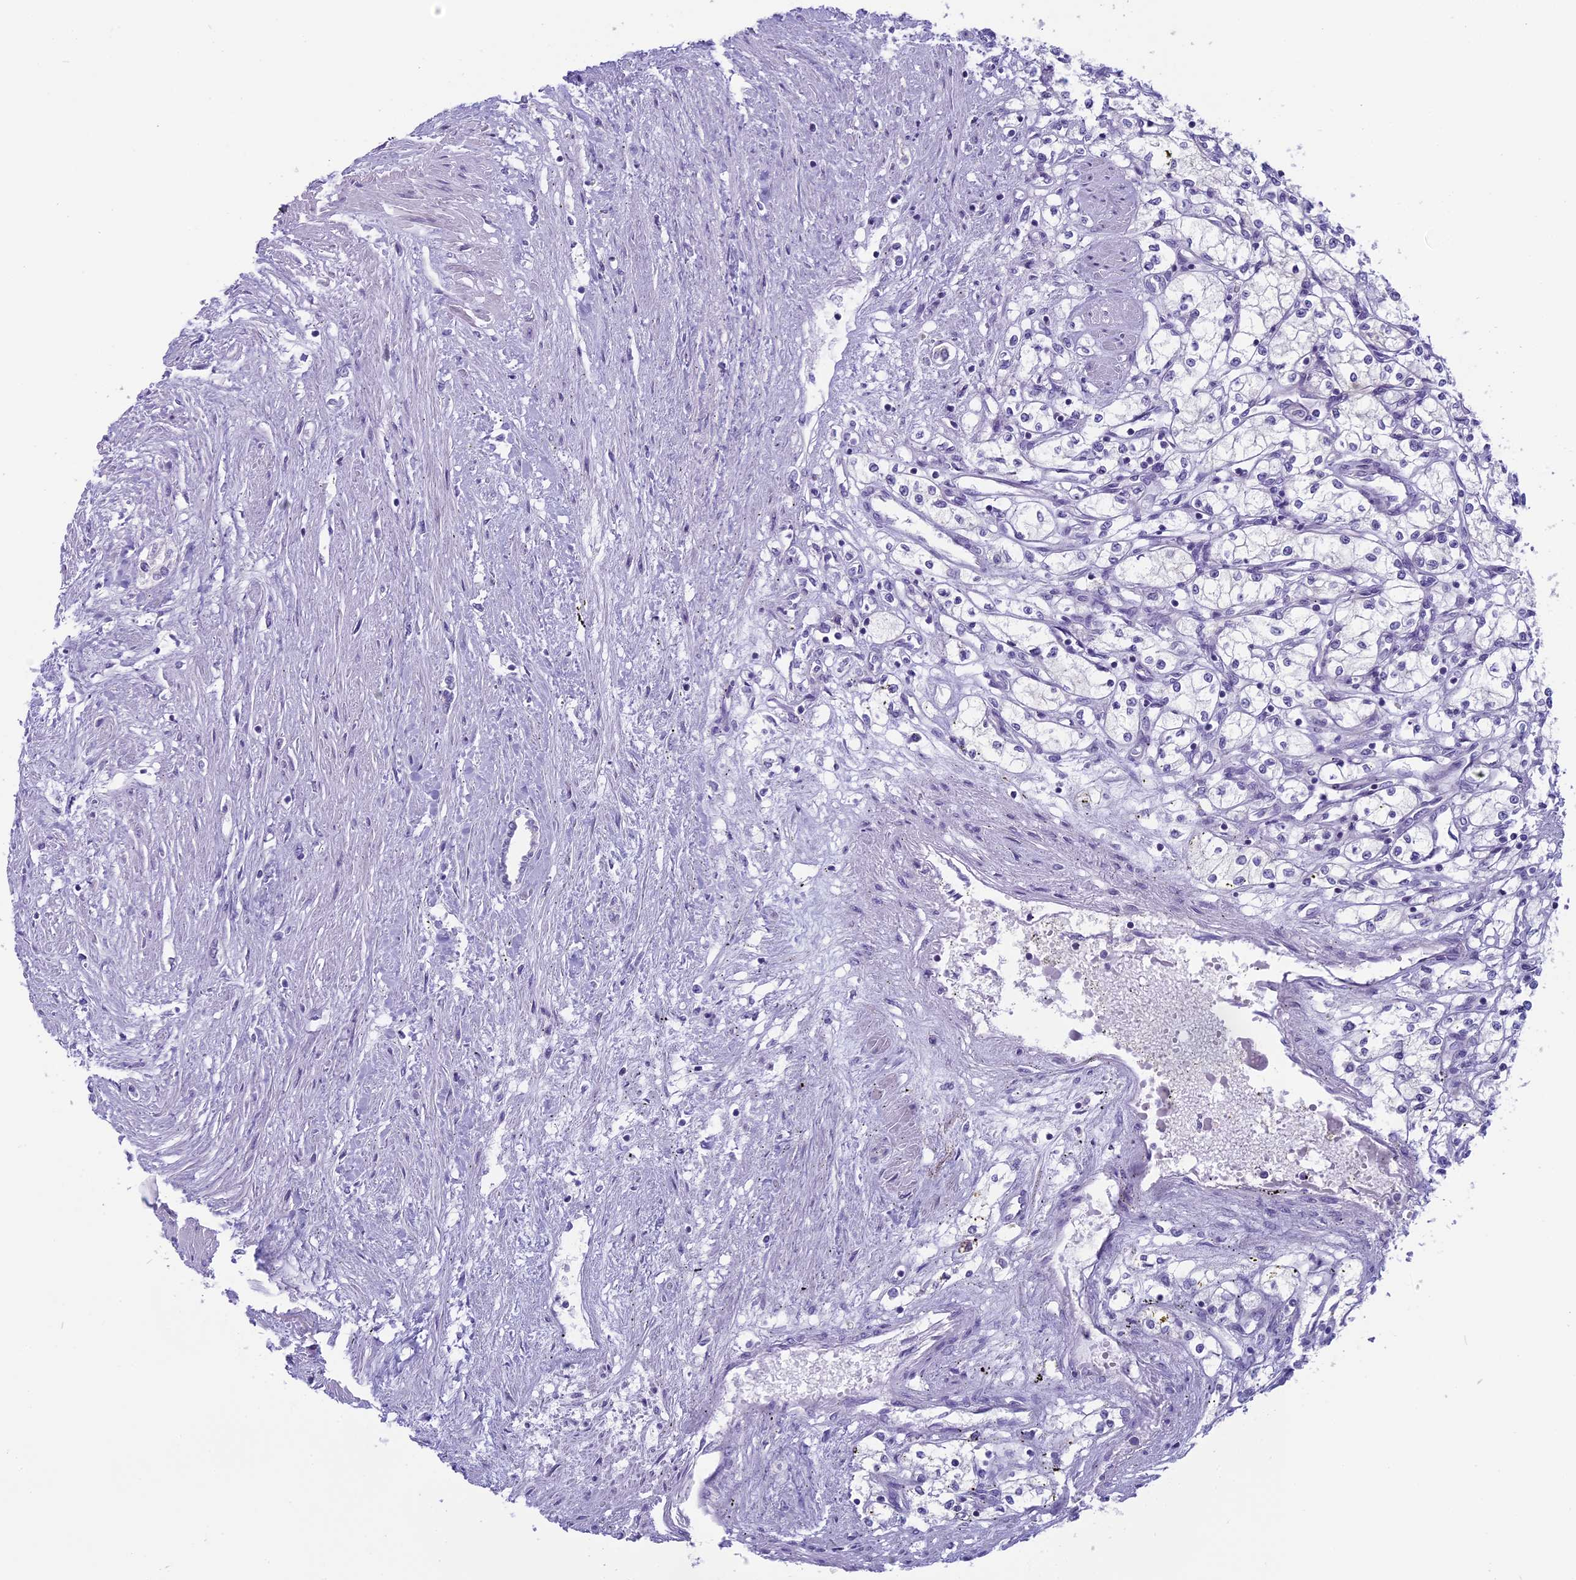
{"staining": {"intensity": "negative", "quantity": "none", "location": "none"}, "tissue": "renal cancer", "cell_type": "Tumor cells", "image_type": "cancer", "snomed": [{"axis": "morphology", "description": "Adenocarcinoma, NOS"}, {"axis": "topography", "description": "Kidney"}], "caption": "Histopathology image shows no significant protein expression in tumor cells of renal cancer (adenocarcinoma).", "gene": "ARHGEF37", "patient": {"sex": "male", "age": 59}}